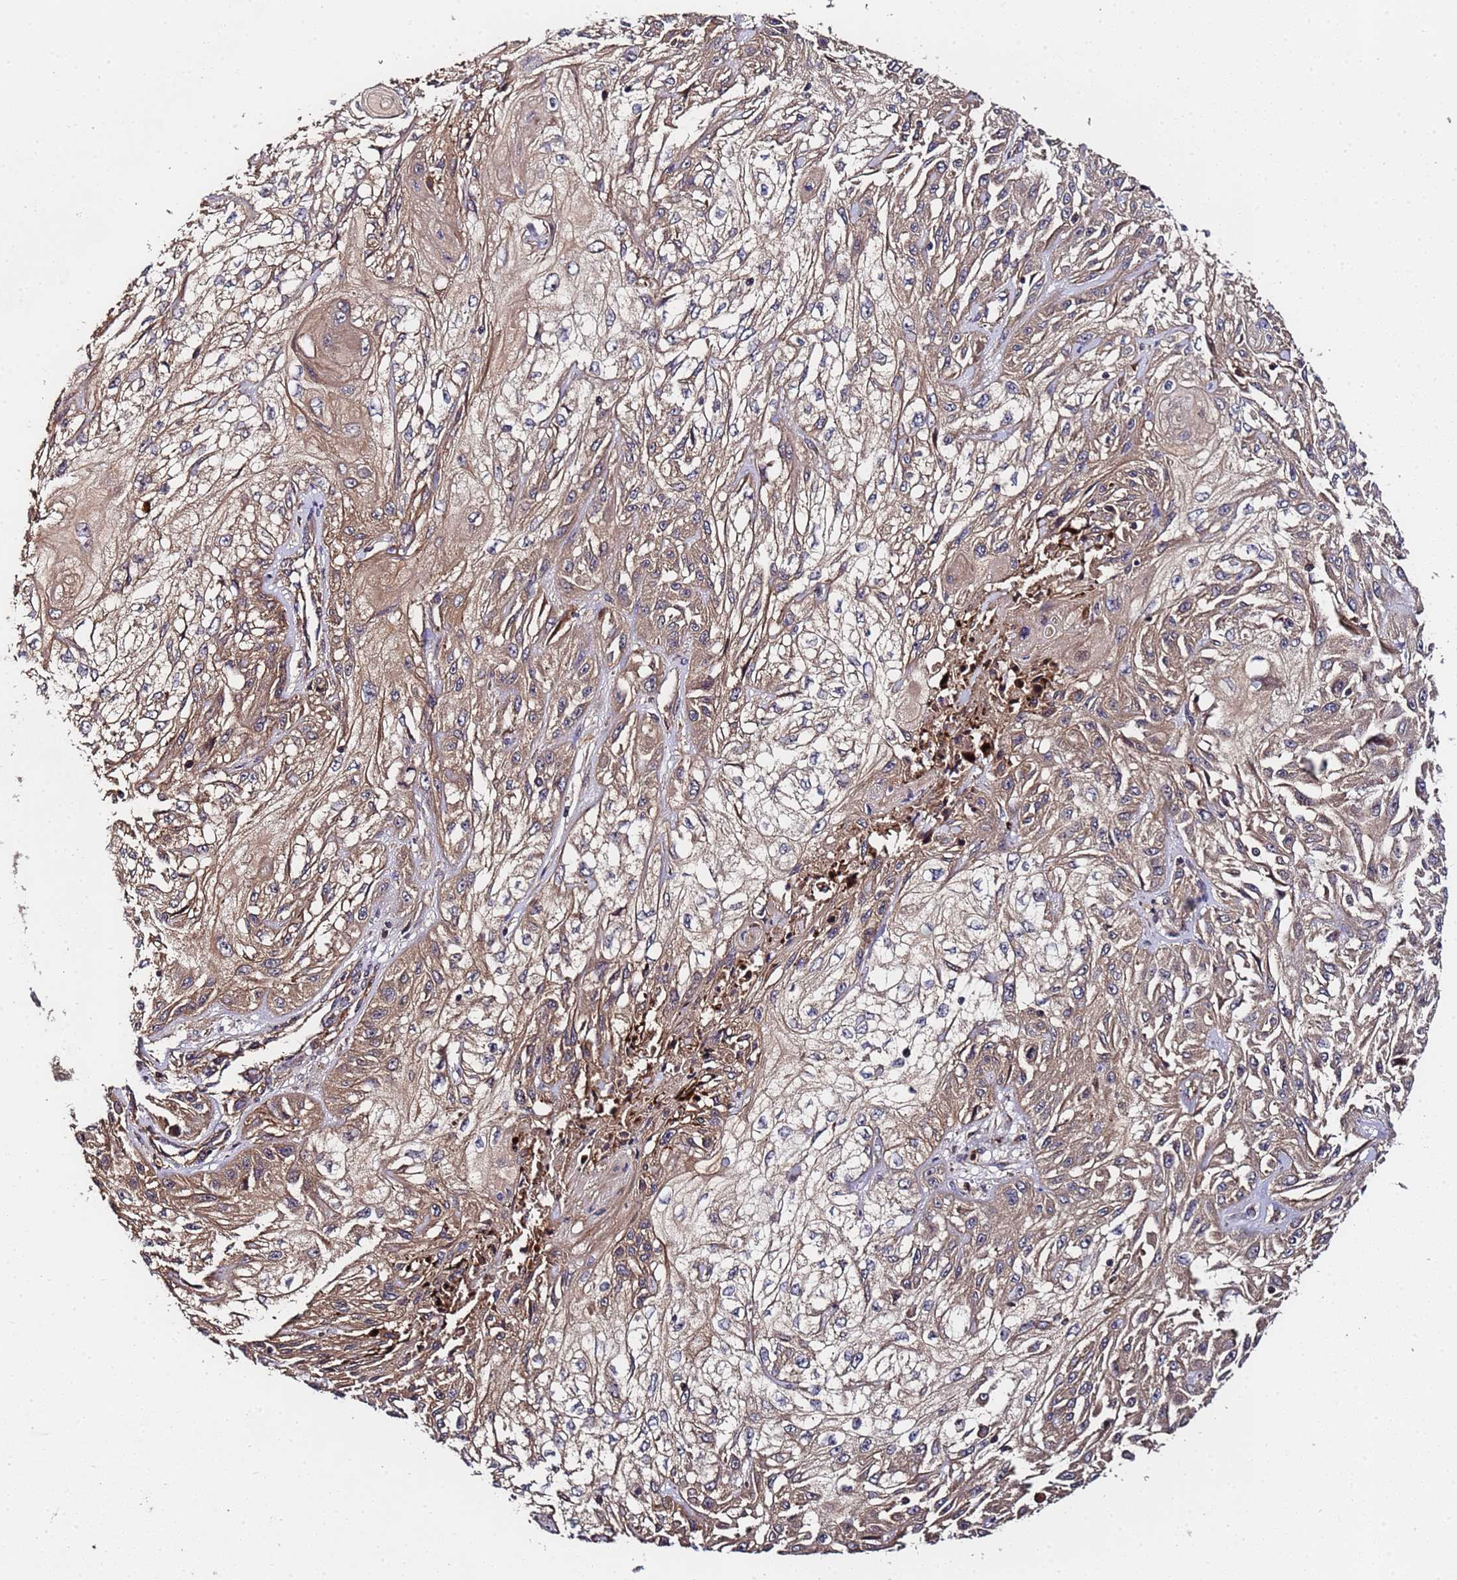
{"staining": {"intensity": "weak", "quantity": ">75%", "location": "cytoplasmic/membranous"}, "tissue": "skin cancer", "cell_type": "Tumor cells", "image_type": "cancer", "snomed": [{"axis": "morphology", "description": "Squamous cell carcinoma, NOS"}, {"axis": "morphology", "description": "Squamous cell carcinoma, metastatic, NOS"}, {"axis": "topography", "description": "Skin"}, {"axis": "topography", "description": "Lymph node"}], "caption": "Weak cytoplasmic/membranous protein staining is identified in about >75% of tumor cells in skin squamous cell carcinoma.", "gene": "GSTCD", "patient": {"sex": "male", "age": 75}}